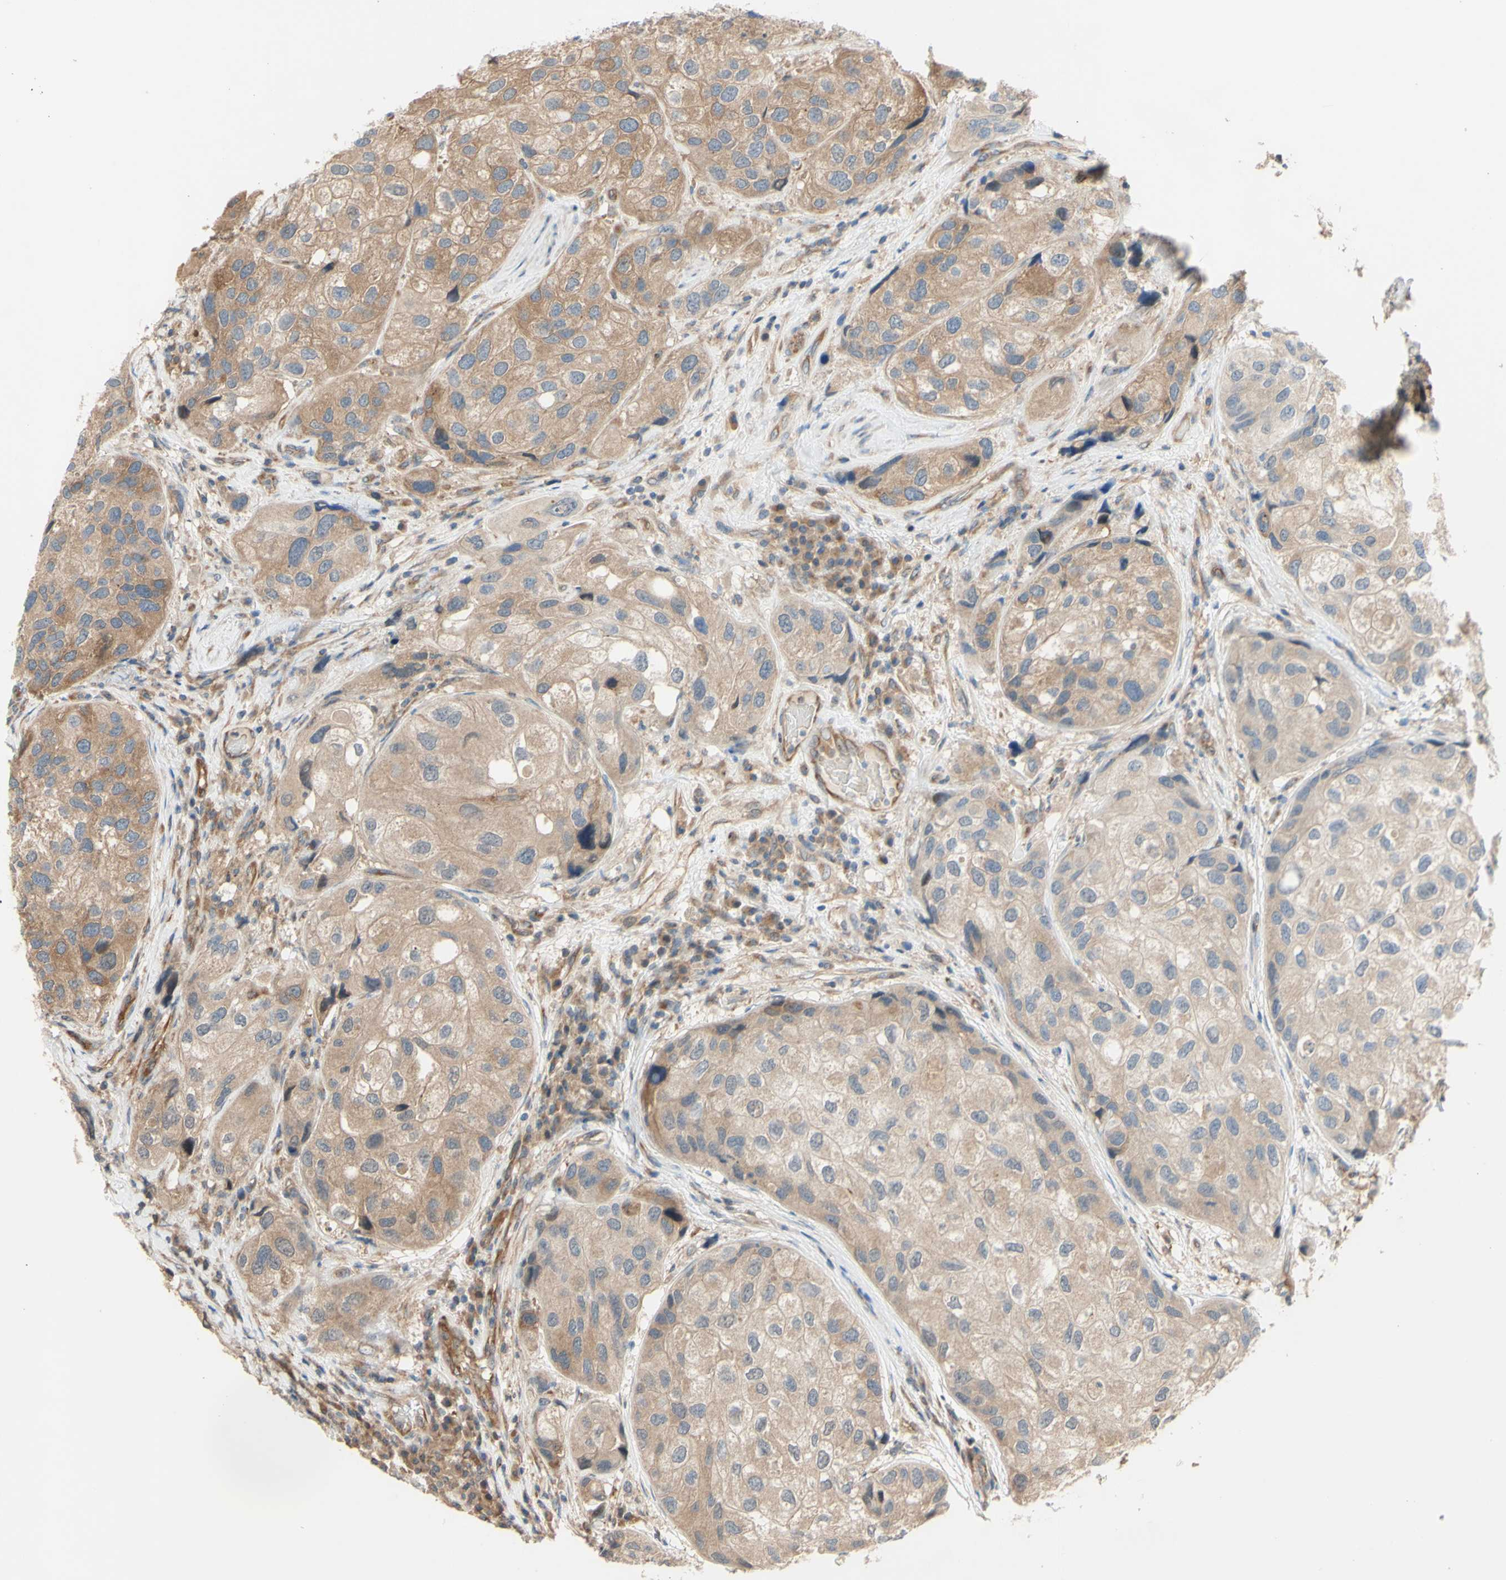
{"staining": {"intensity": "moderate", "quantity": "25%-75%", "location": "cytoplasmic/membranous"}, "tissue": "urothelial cancer", "cell_type": "Tumor cells", "image_type": "cancer", "snomed": [{"axis": "morphology", "description": "Urothelial carcinoma, High grade"}, {"axis": "topography", "description": "Urinary bladder"}], "caption": "A medium amount of moderate cytoplasmic/membranous expression is seen in about 25%-75% of tumor cells in urothelial cancer tissue.", "gene": "DYNLRB1", "patient": {"sex": "female", "age": 64}}